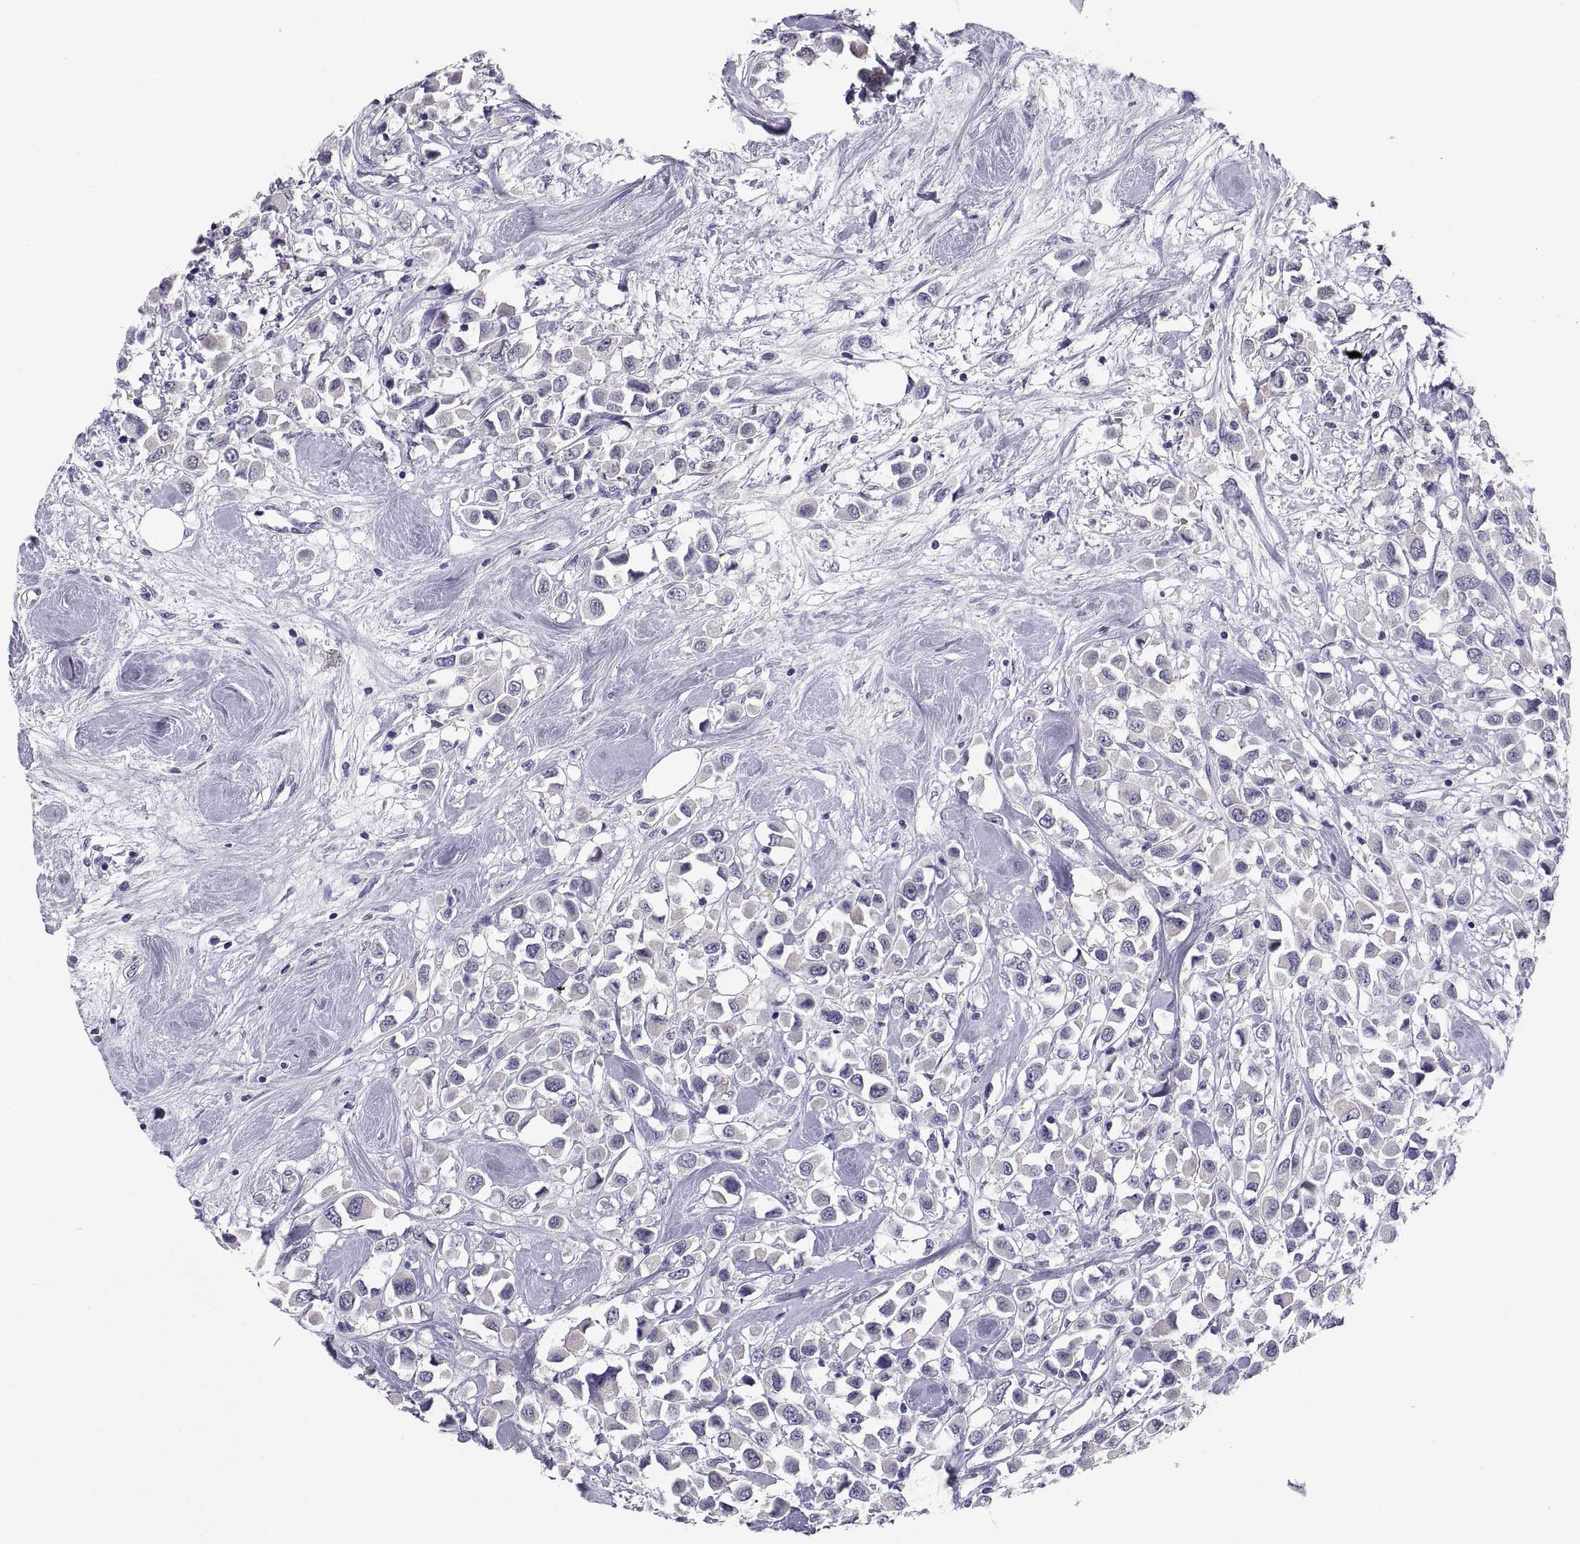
{"staining": {"intensity": "negative", "quantity": "none", "location": "none"}, "tissue": "breast cancer", "cell_type": "Tumor cells", "image_type": "cancer", "snomed": [{"axis": "morphology", "description": "Duct carcinoma"}, {"axis": "topography", "description": "Breast"}], "caption": "Human breast infiltrating ductal carcinoma stained for a protein using IHC exhibits no staining in tumor cells.", "gene": "STRC", "patient": {"sex": "female", "age": 61}}